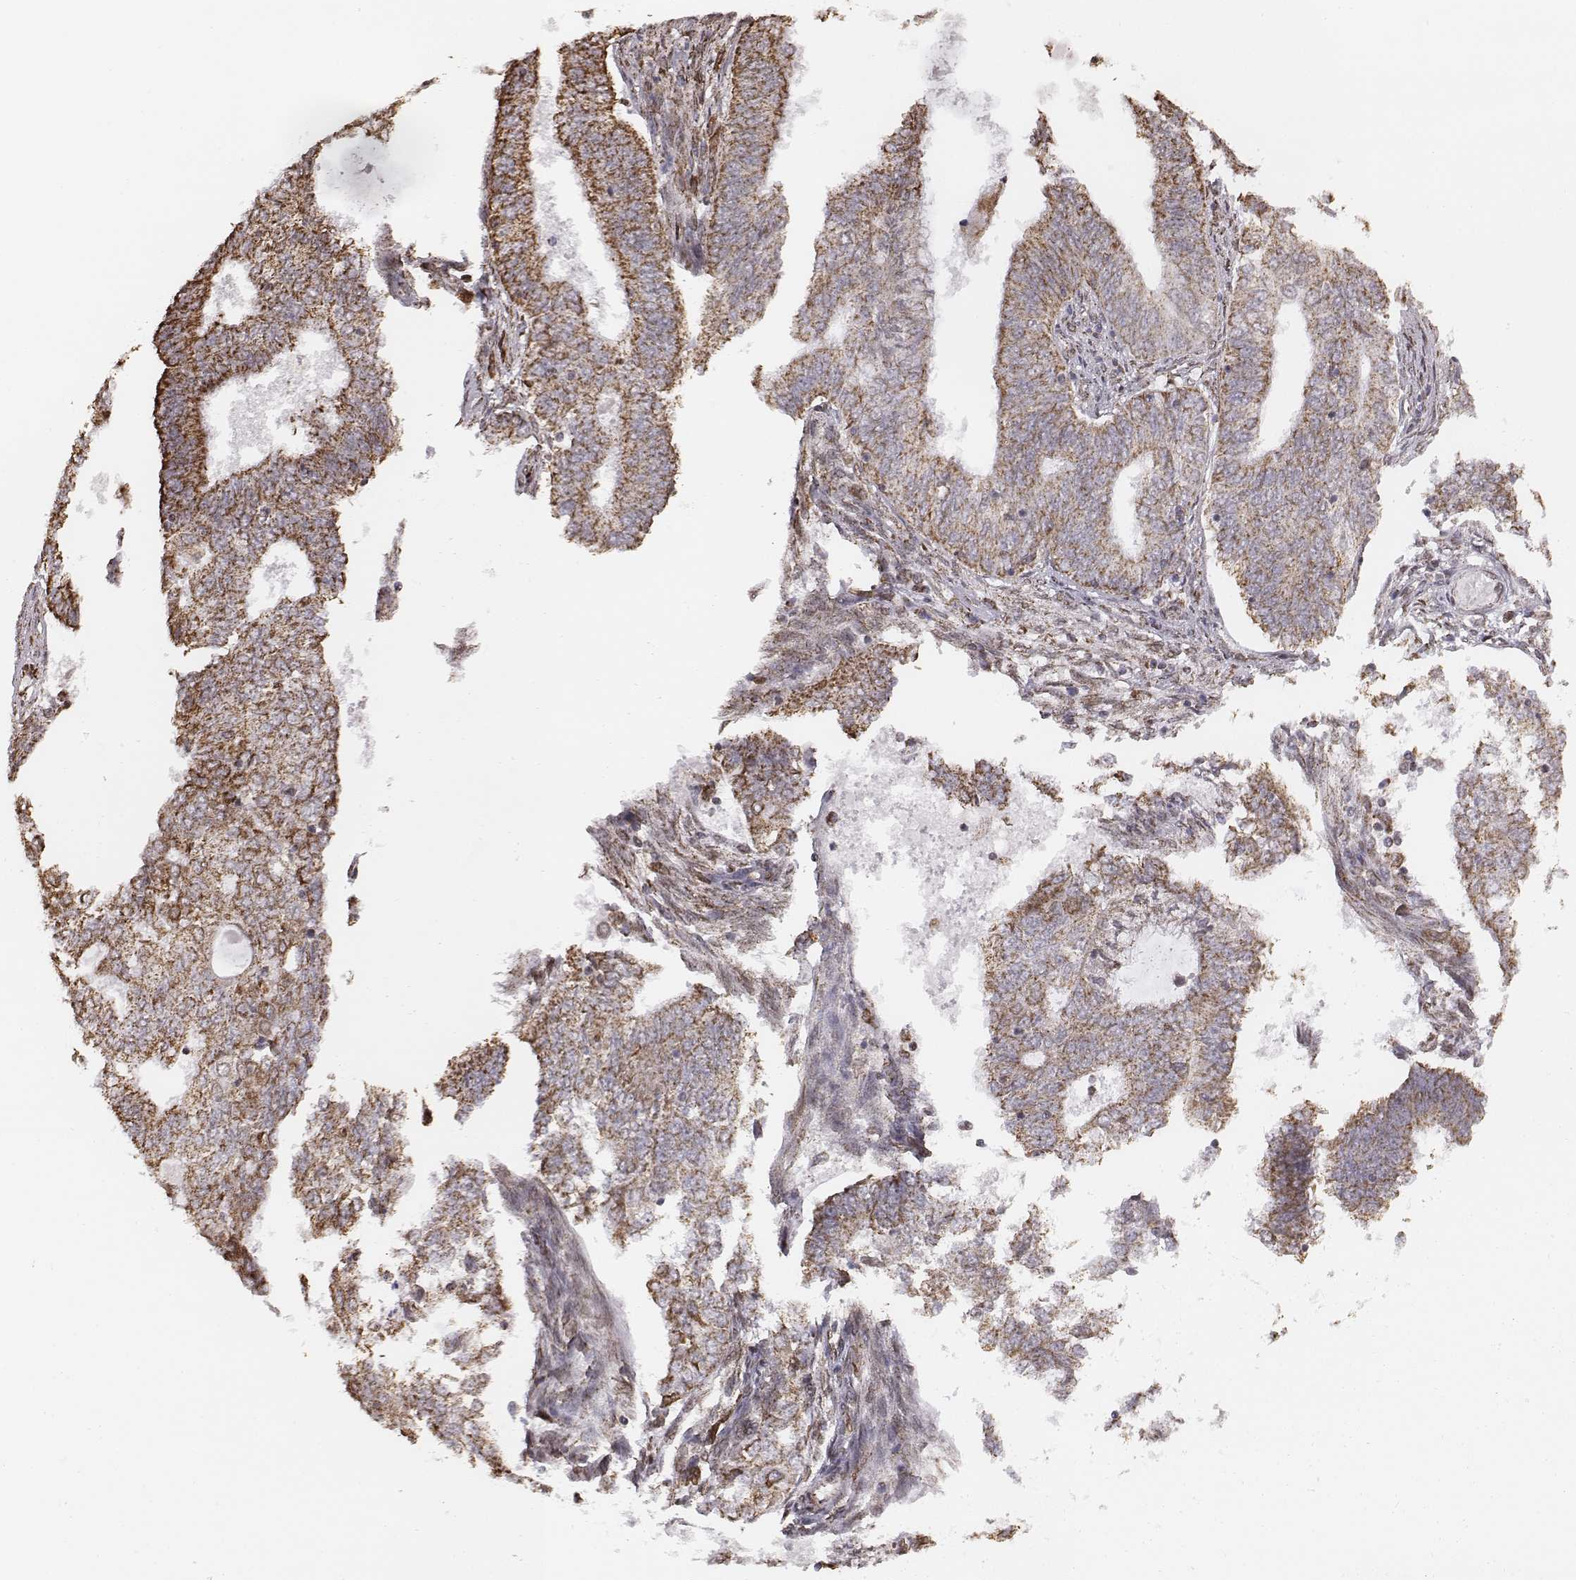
{"staining": {"intensity": "moderate", "quantity": ">75%", "location": "cytoplasmic/membranous"}, "tissue": "endometrial cancer", "cell_type": "Tumor cells", "image_type": "cancer", "snomed": [{"axis": "morphology", "description": "Adenocarcinoma, NOS"}, {"axis": "topography", "description": "Endometrium"}], "caption": "This photomicrograph reveals IHC staining of human adenocarcinoma (endometrial), with medium moderate cytoplasmic/membranous staining in approximately >75% of tumor cells.", "gene": "ACOT2", "patient": {"sex": "female", "age": 62}}